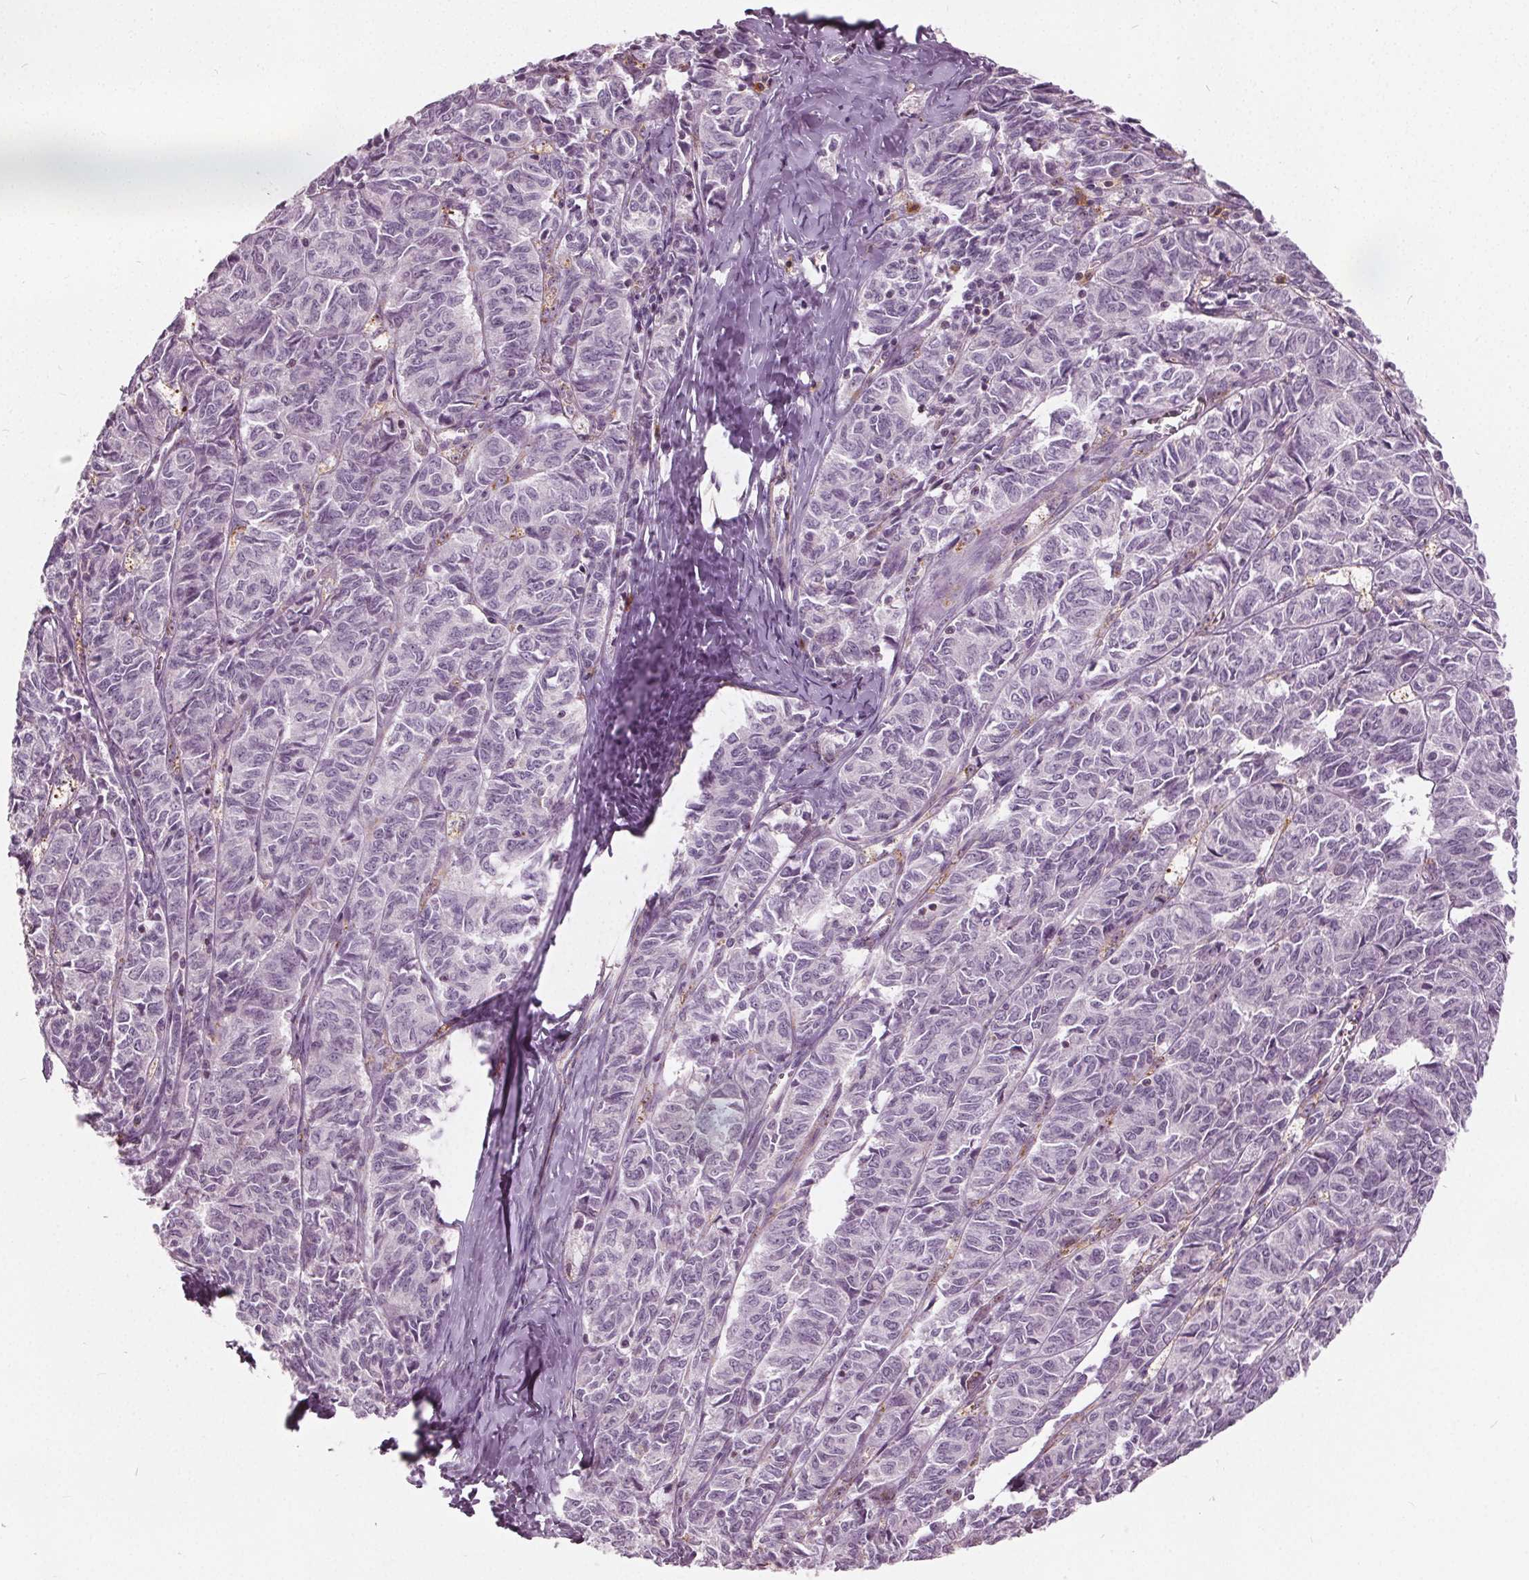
{"staining": {"intensity": "negative", "quantity": "none", "location": "none"}, "tissue": "ovarian cancer", "cell_type": "Tumor cells", "image_type": "cancer", "snomed": [{"axis": "morphology", "description": "Carcinoma, endometroid"}, {"axis": "topography", "description": "Ovary"}], "caption": "Immunohistochemical staining of endometroid carcinoma (ovarian) displays no significant staining in tumor cells.", "gene": "ECI2", "patient": {"sex": "female", "age": 80}}